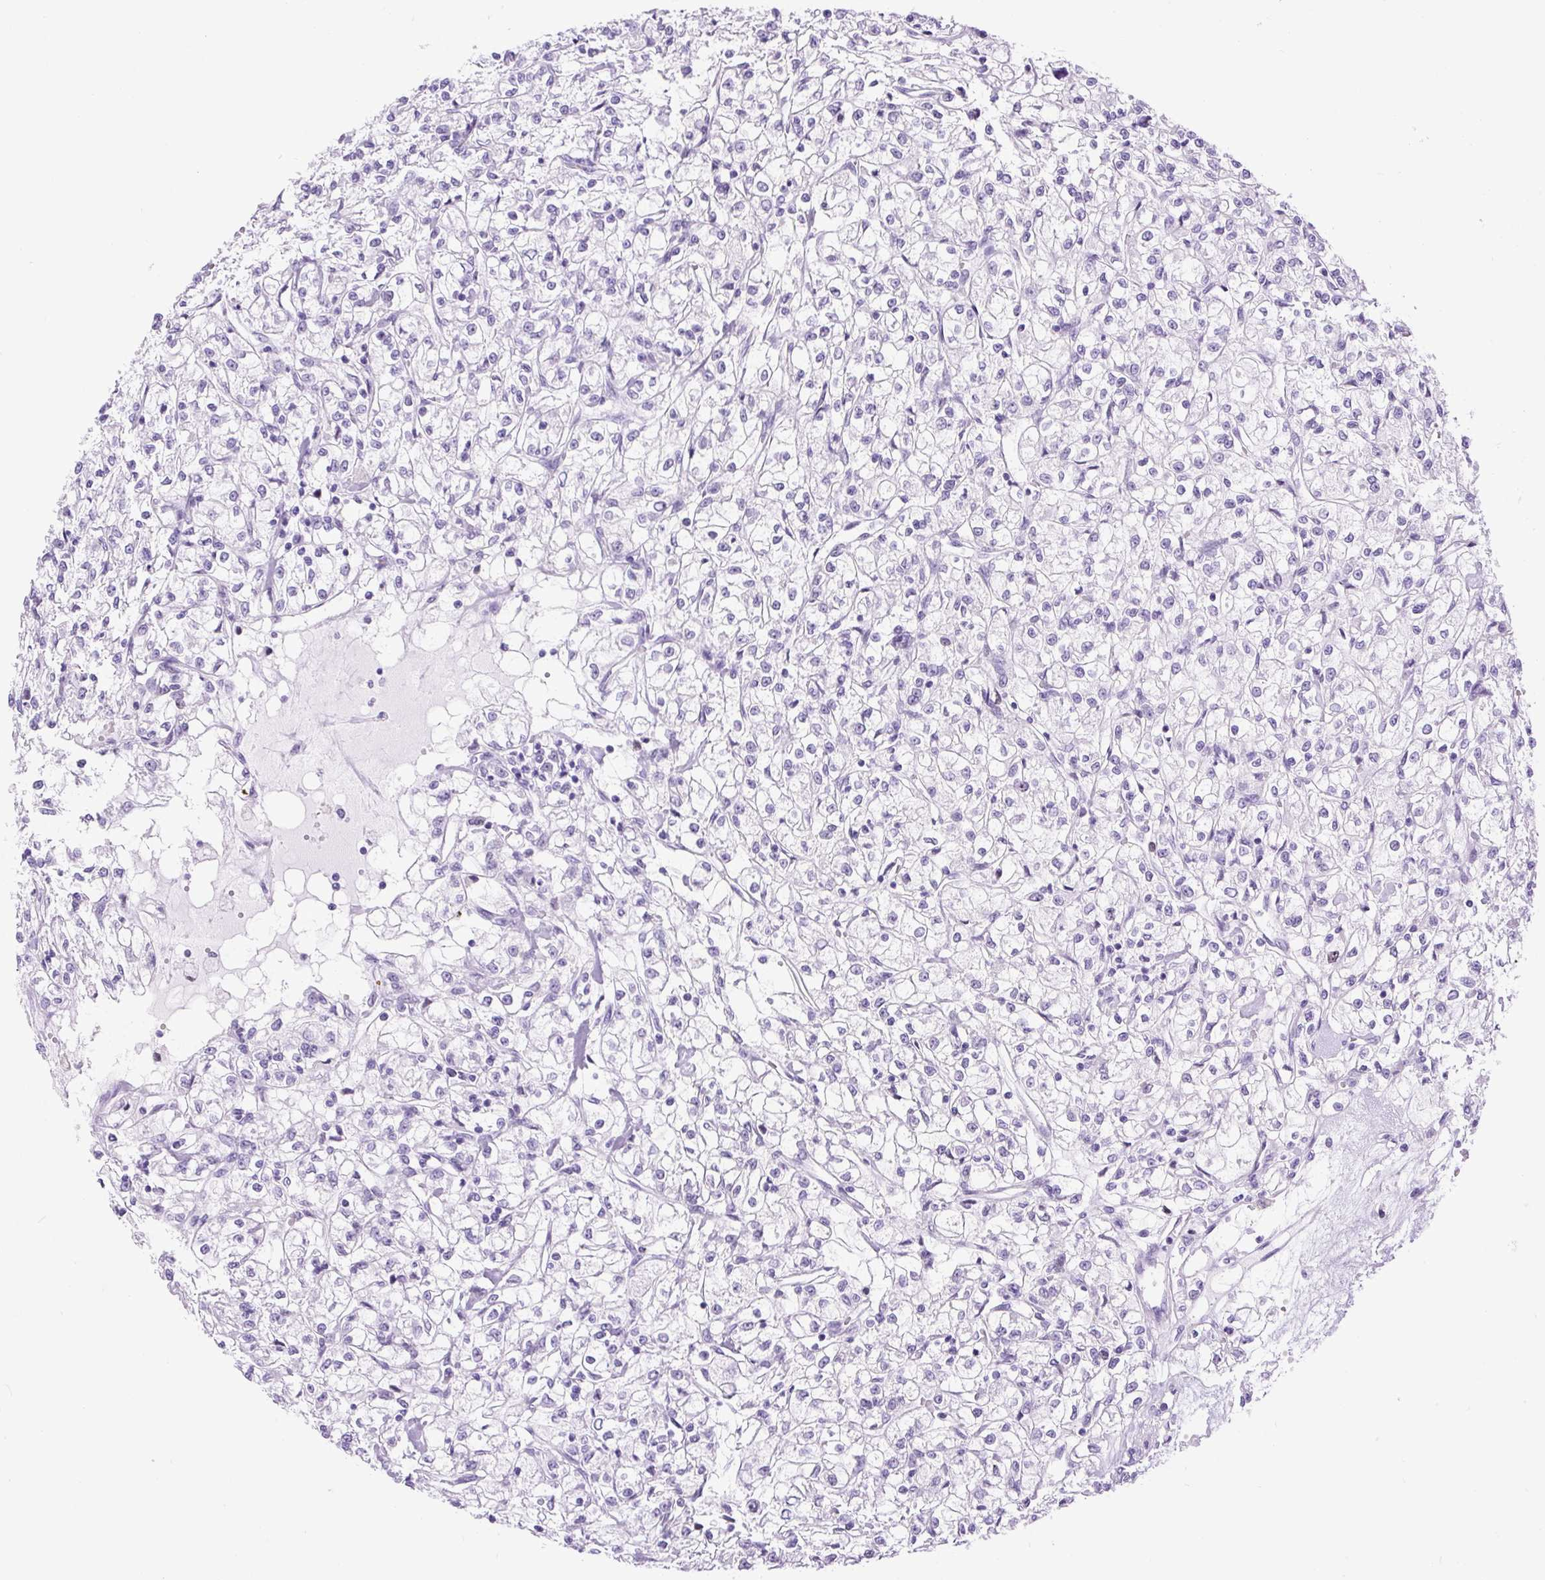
{"staining": {"intensity": "moderate", "quantity": "<25%", "location": "nuclear"}, "tissue": "renal cancer", "cell_type": "Tumor cells", "image_type": "cancer", "snomed": [{"axis": "morphology", "description": "Adenocarcinoma, NOS"}, {"axis": "topography", "description": "Kidney"}], "caption": "Immunohistochemistry image of renal adenocarcinoma stained for a protein (brown), which shows low levels of moderate nuclear staining in approximately <25% of tumor cells.", "gene": "RACGAP1", "patient": {"sex": "female", "age": 59}}